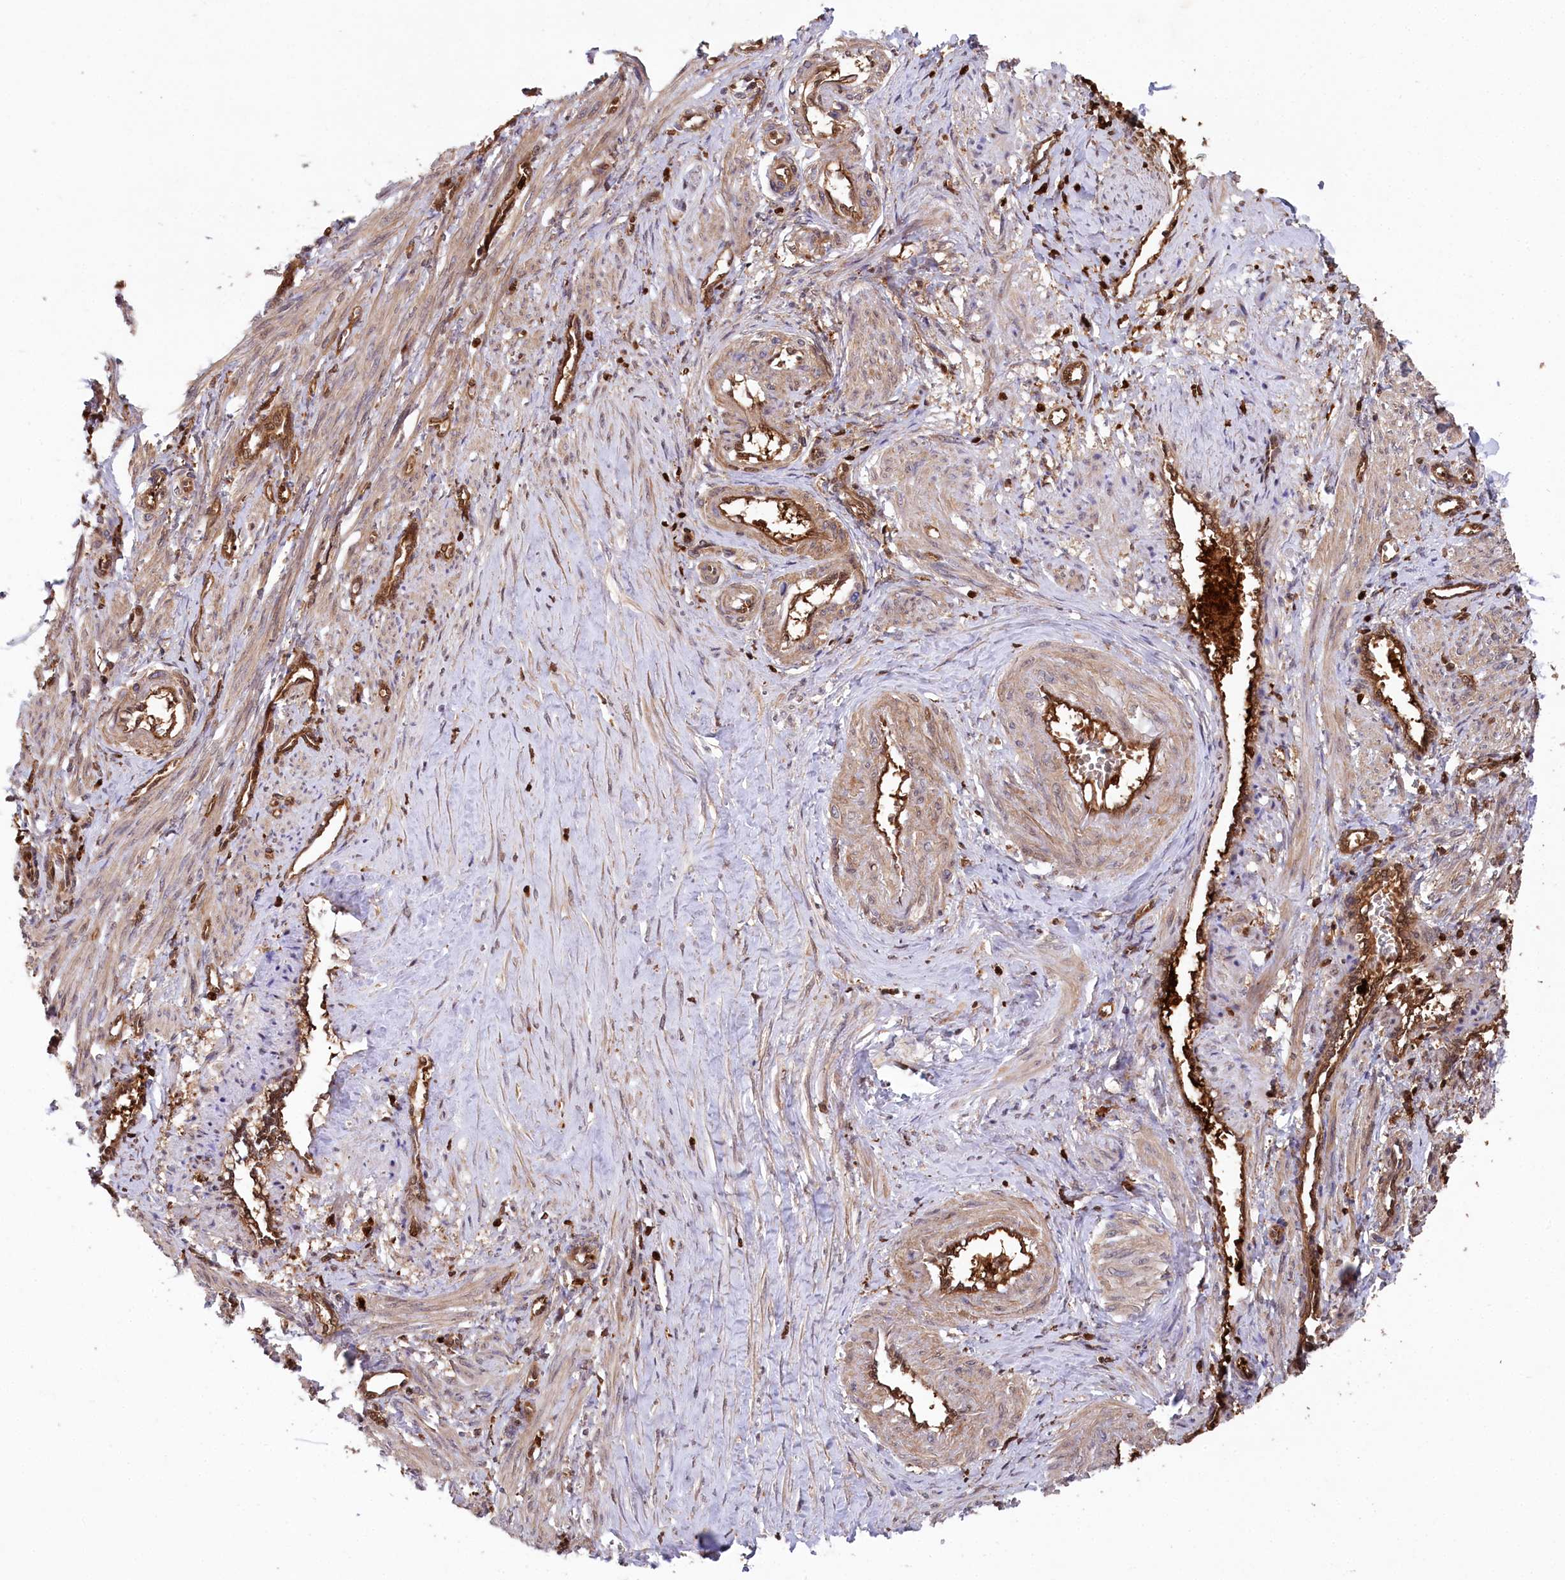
{"staining": {"intensity": "moderate", "quantity": ">75%", "location": "cytoplasmic/membranous"}, "tissue": "smooth muscle", "cell_type": "Smooth muscle cells", "image_type": "normal", "snomed": [{"axis": "morphology", "description": "Normal tissue, NOS"}, {"axis": "topography", "description": "Endometrium"}], "caption": "Benign smooth muscle was stained to show a protein in brown. There is medium levels of moderate cytoplasmic/membranous staining in about >75% of smooth muscle cells.", "gene": "LSG1", "patient": {"sex": "female", "age": 33}}